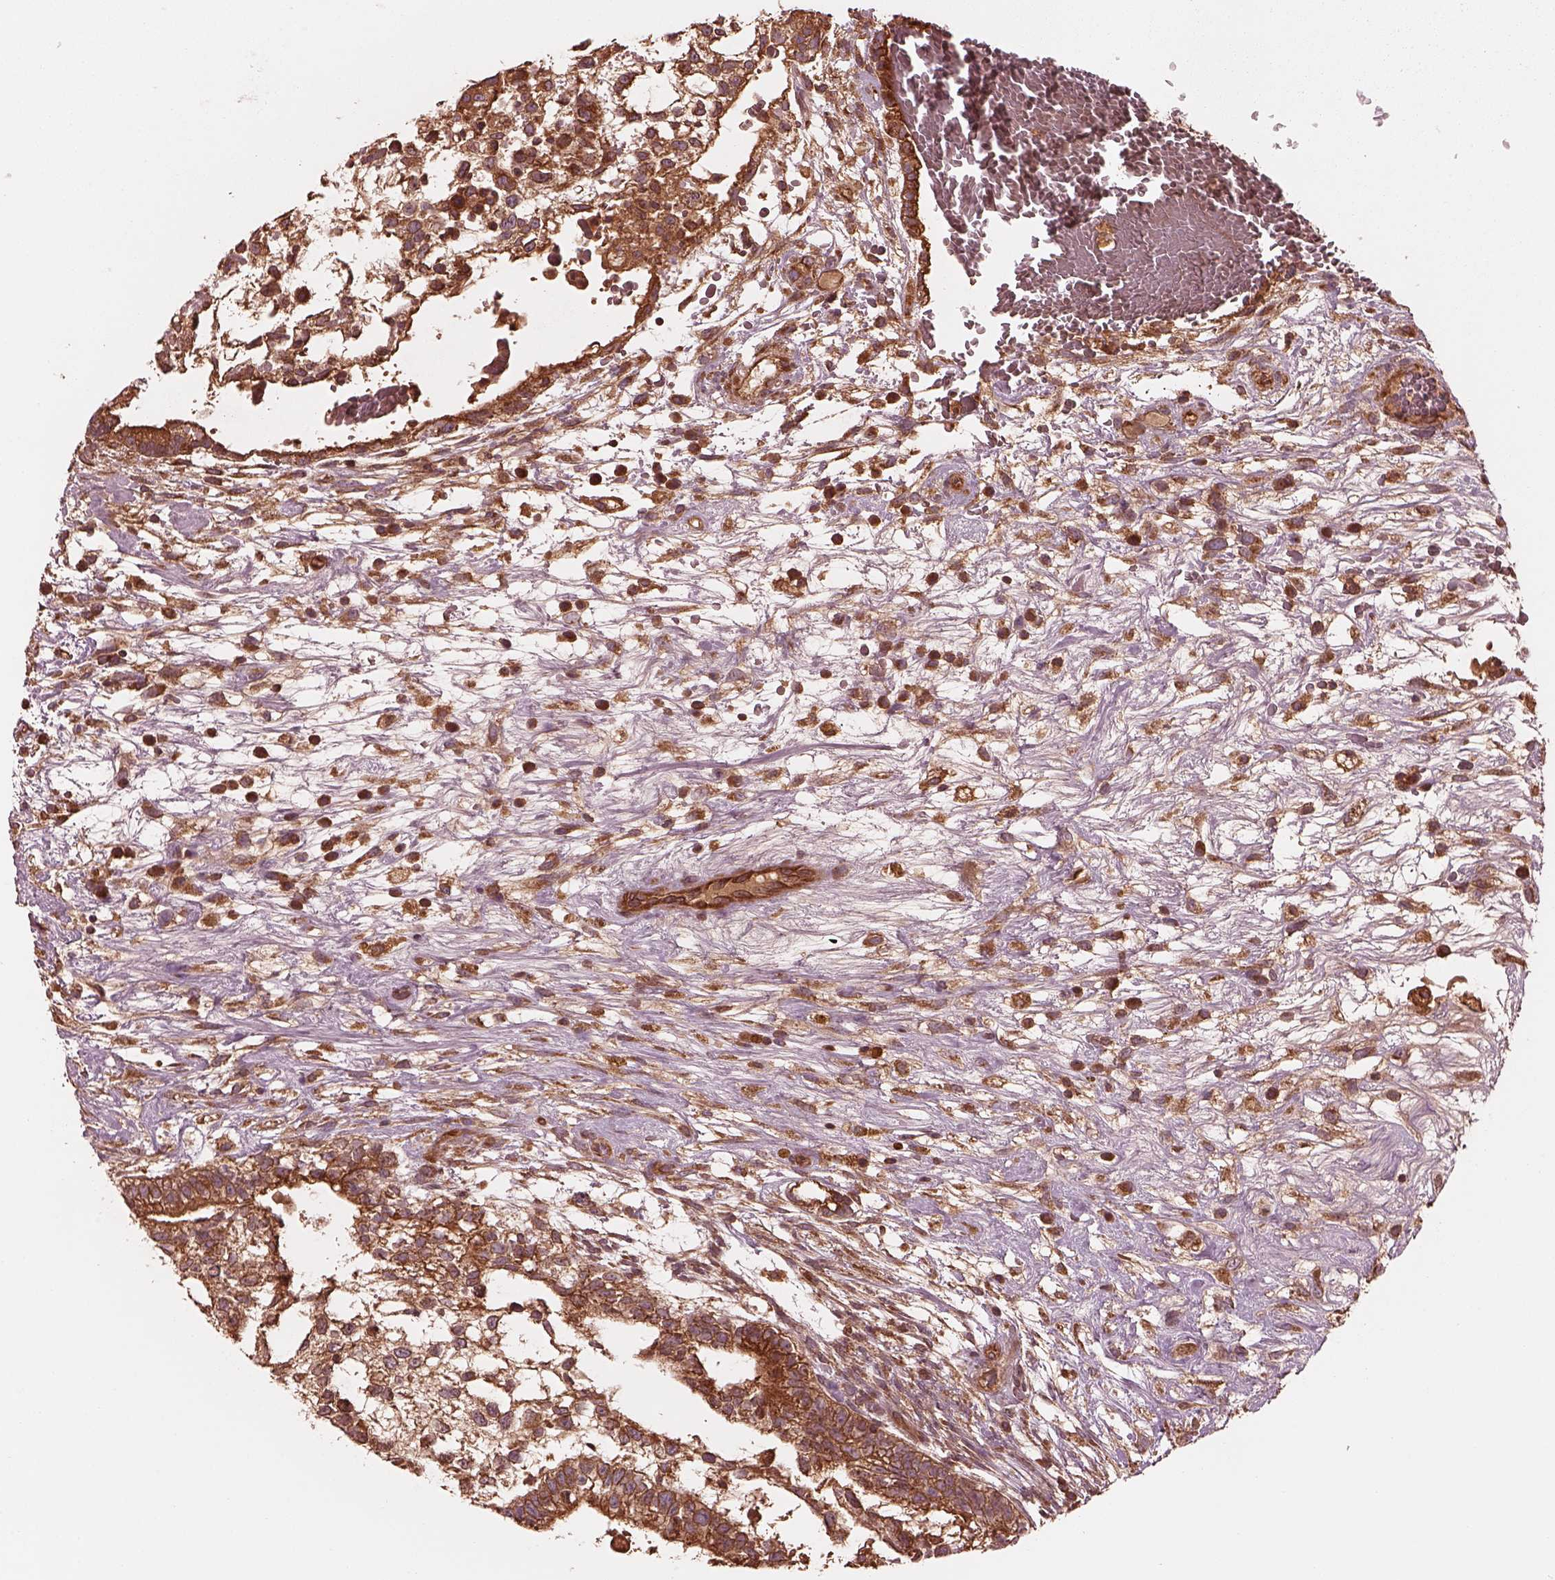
{"staining": {"intensity": "strong", "quantity": ">75%", "location": "cytoplasmic/membranous"}, "tissue": "testis cancer", "cell_type": "Tumor cells", "image_type": "cancer", "snomed": [{"axis": "morphology", "description": "Normal tissue, NOS"}, {"axis": "morphology", "description": "Carcinoma, Embryonal, NOS"}, {"axis": "topography", "description": "Testis"}], "caption": "A photomicrograph showing strong cytoplasmic/membranous expression in approximately >75% of tumor cells in testis cancer, as visualized by brown immunohistochemical staining.", "gene": "PIK3R2", "patient": {"sex": "male", "age": 32}}